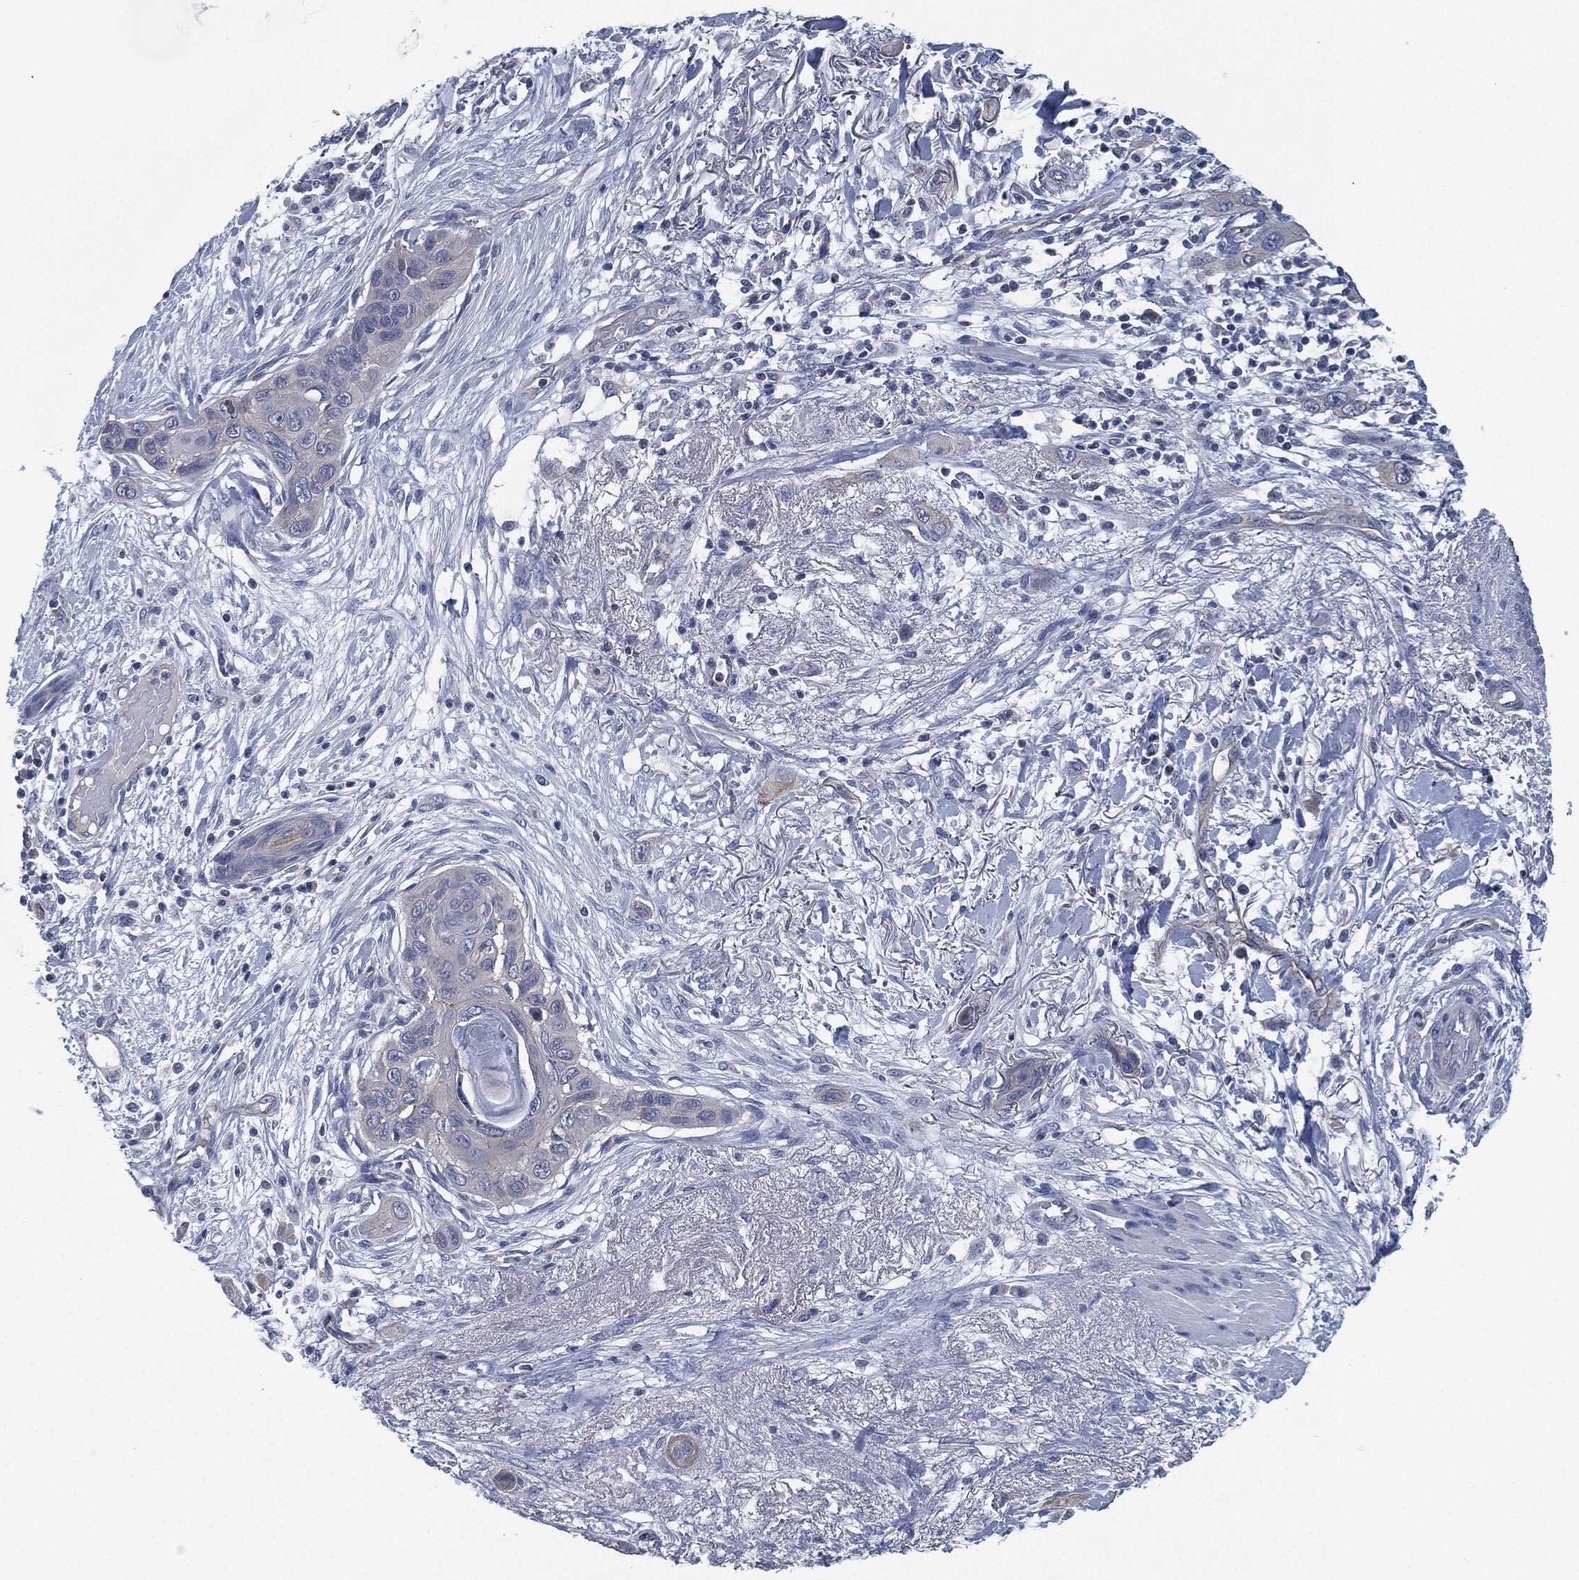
{"staining": {"intensity": "negative", "quantity": "none", "location": "none"}, "tissue": "skin cancer", "cell_type": "Tumor cells", "image_type": "cancer", "snomed": [{"axis": "morphology", "description": "Squamous cell carcinoma, NOS"}, {"axis": "topography", "description": "Skin"}], "caption": "IHC micrograph of skin squamous cell carcinoma stained for a protein (brown), which exhibits no expression in tumor cells. The staining is performed using DAB brown chromogen with nuclei counter-stained in using hematoxylin.", "gene": "SHROOM2", "patient": {"sex": "male", "age": 79}}